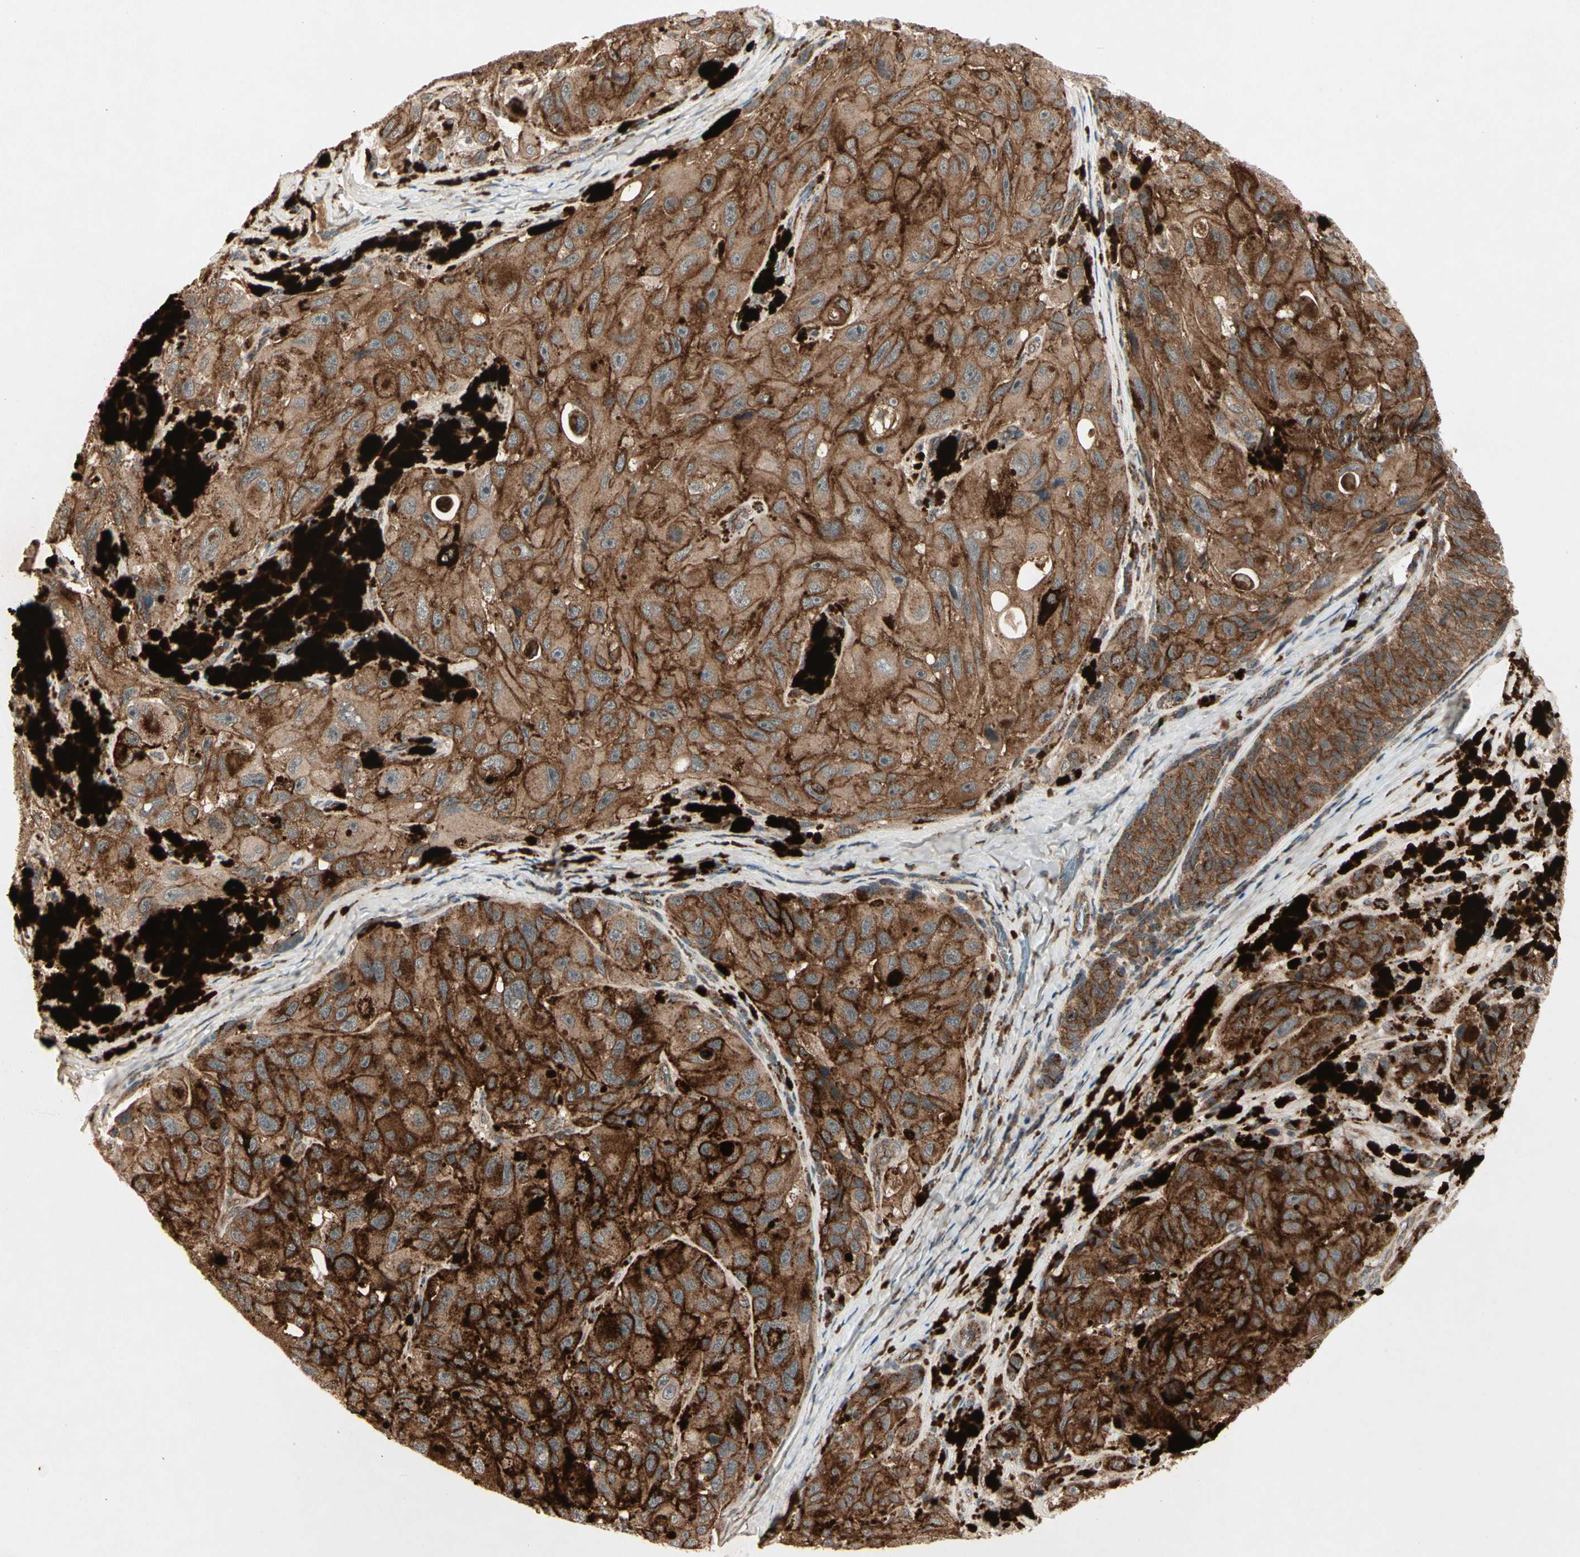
{"staining": {"intensity": "strong", "quantity": ">75%", "location": "cytoplasmic/membranous"}, "tissue": "melanoma", "cell_type": "Tumor cells", "image_type": "cancer", "snomed": [{"axis": "morphology", "description": "Malignant melanoma, NOS"}, {"axis": "topography", "description": "Skin"}], "caption": "Melanoma was stained to show a protein in brown. There is high levels of strong cytoplasmic/membranous staining in approximately >75% of tumor cells.", "gene": "FLOT1", "patient": {"sex": "female", "age": 73}}